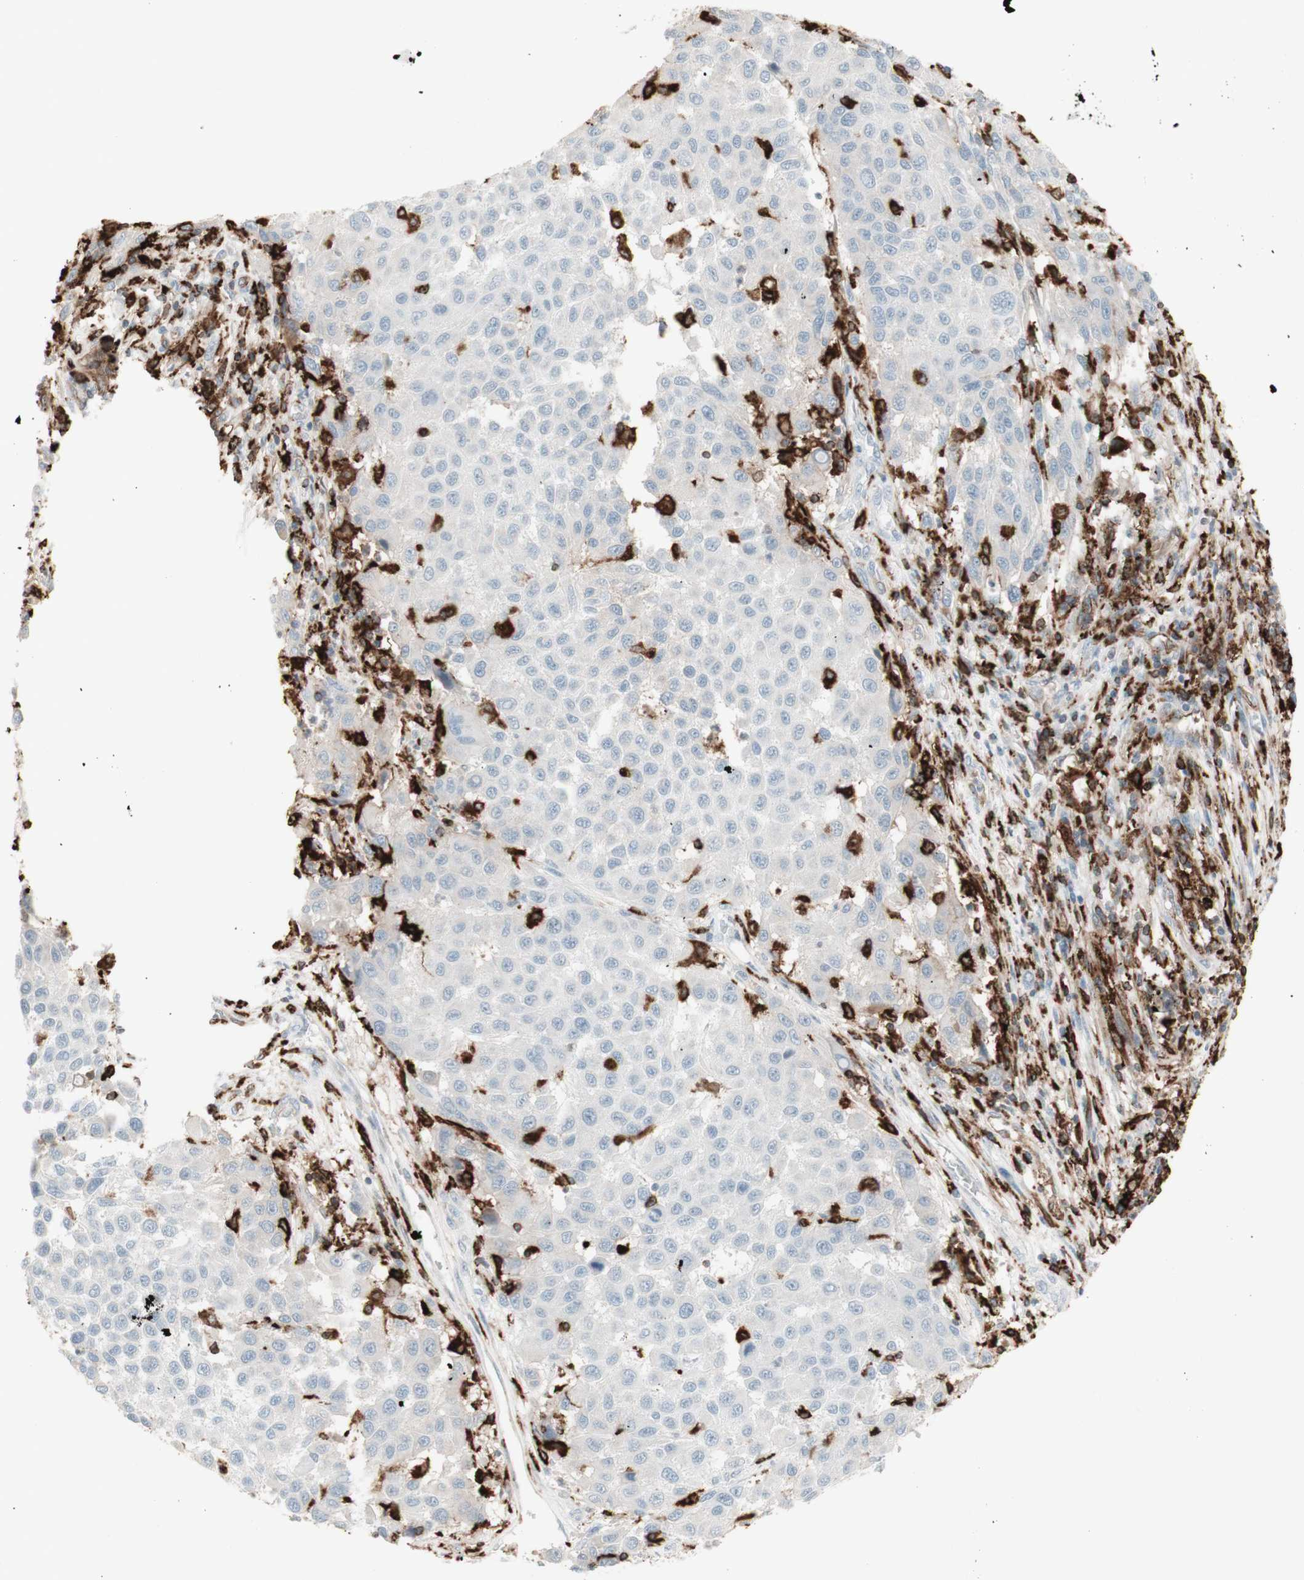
{"staining": {"intensity": "negative", "quantity": "none", "location": "none"}, "tissue": "melanoma", "cell_type": "Tumor cells", "image_type": "cancer", "snomed": [{"axis": "morphology", "description": "Malignant melanoma, Metastatic site"}, {"axis": "topography", "description": "Lymph node"}], "caption": "There is no significant staining in tumor cells of malignant melanoma (metastatic site). The staining was performed using DAB to visualize the protein expression in brown, while the nuclei were stained in blue with hematoxylin (Magnification: 20x).", "gene": "HLA-DPB1", "patient": {"sex": "male", "age": 61}}